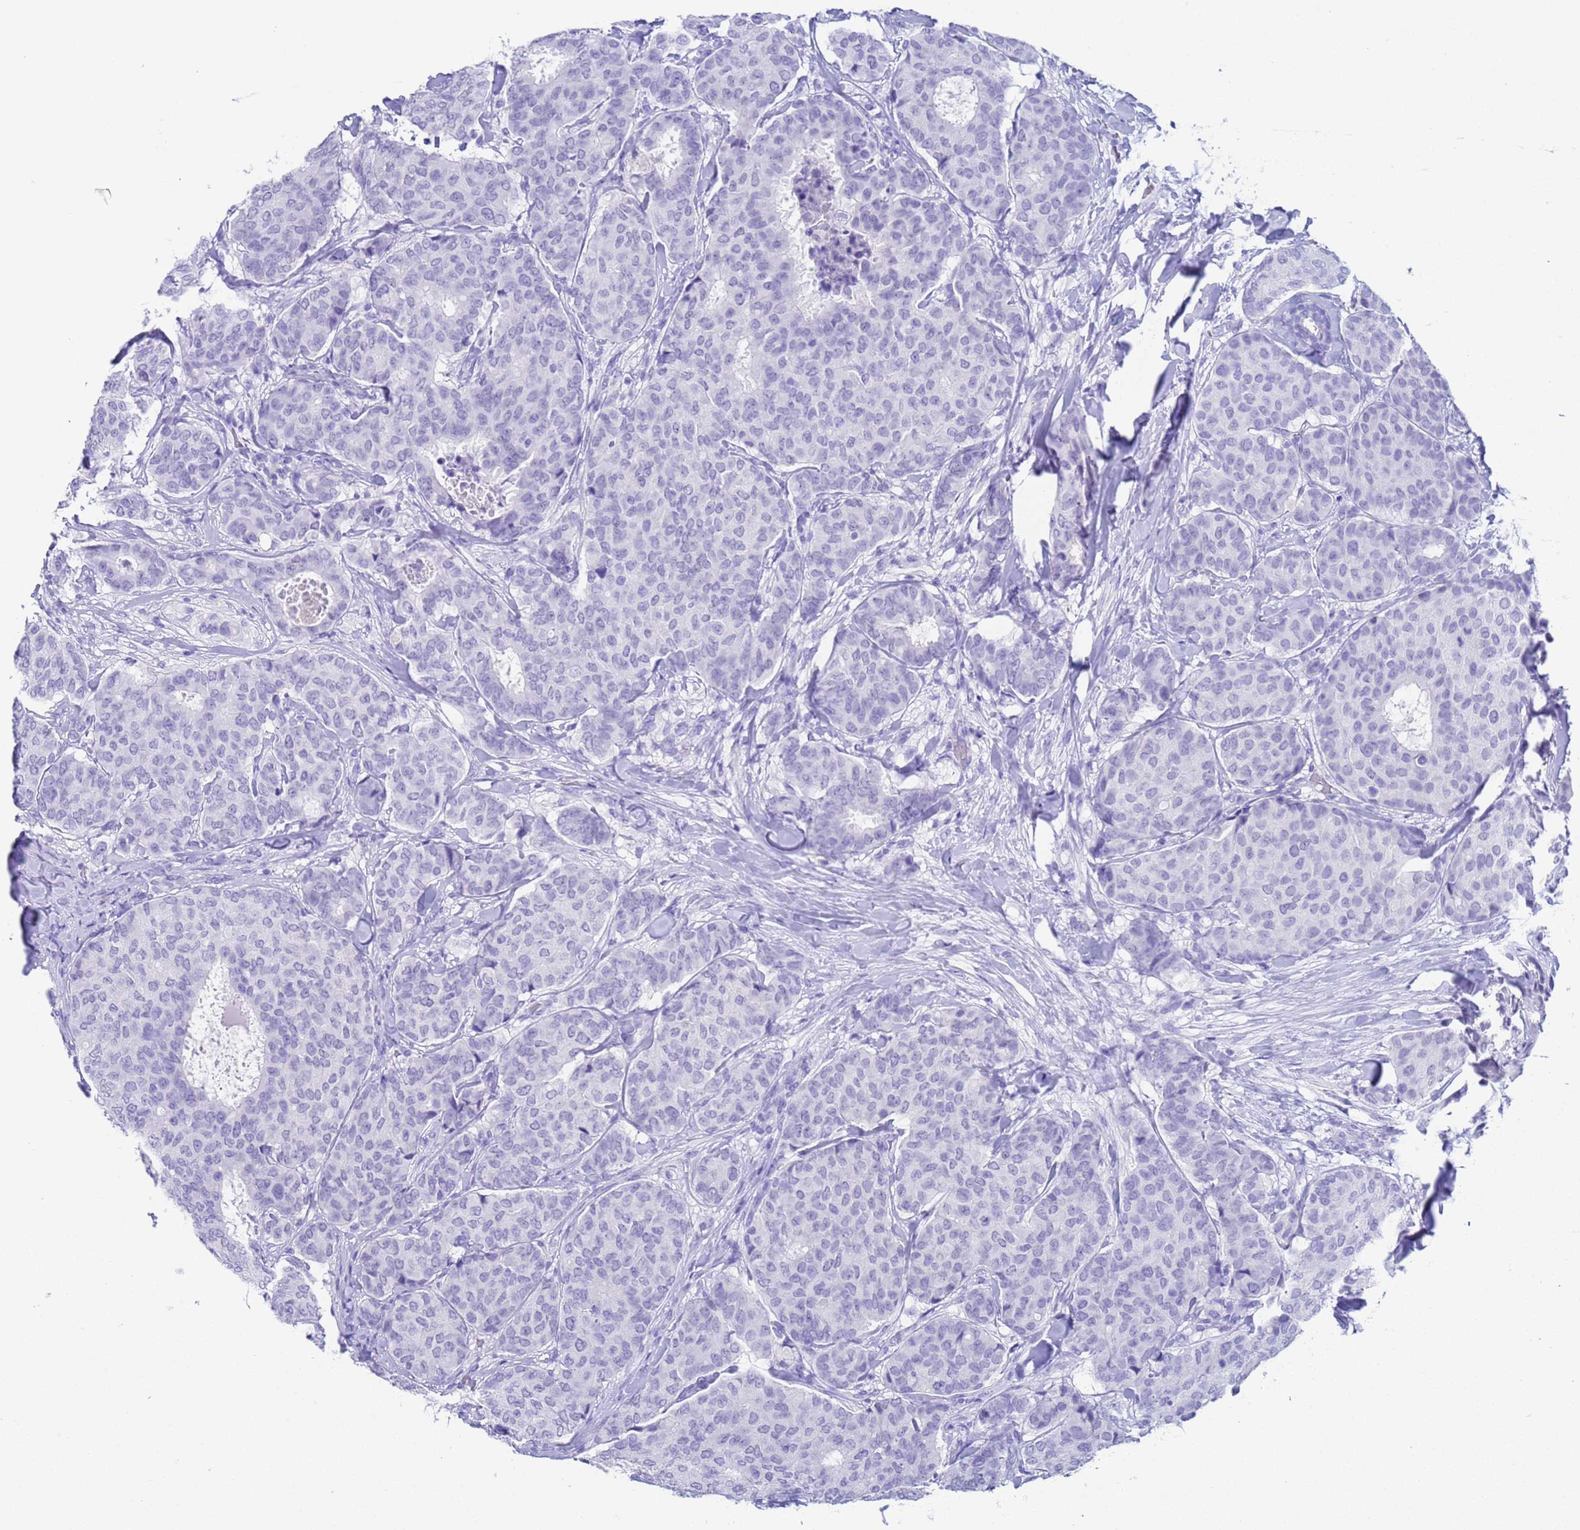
{"staining": {"intensity": "negative", "quantity": "none", "location": "none"}, "tissue": "breast cancer", "cell_type": "Tumor cells", "image_type": "cancer", "snomed": [{"axis": "morphology", "description": "Duct carcinoma"}, {"axis": "topography", "description": "Breast"}], "caption": "Photomicrograph shows no protein staining in tumor cells of breast infiltrating ductal carcinoma tissue.", "gene": "CKM", "patient": {"sex": "female", "age": 75}}